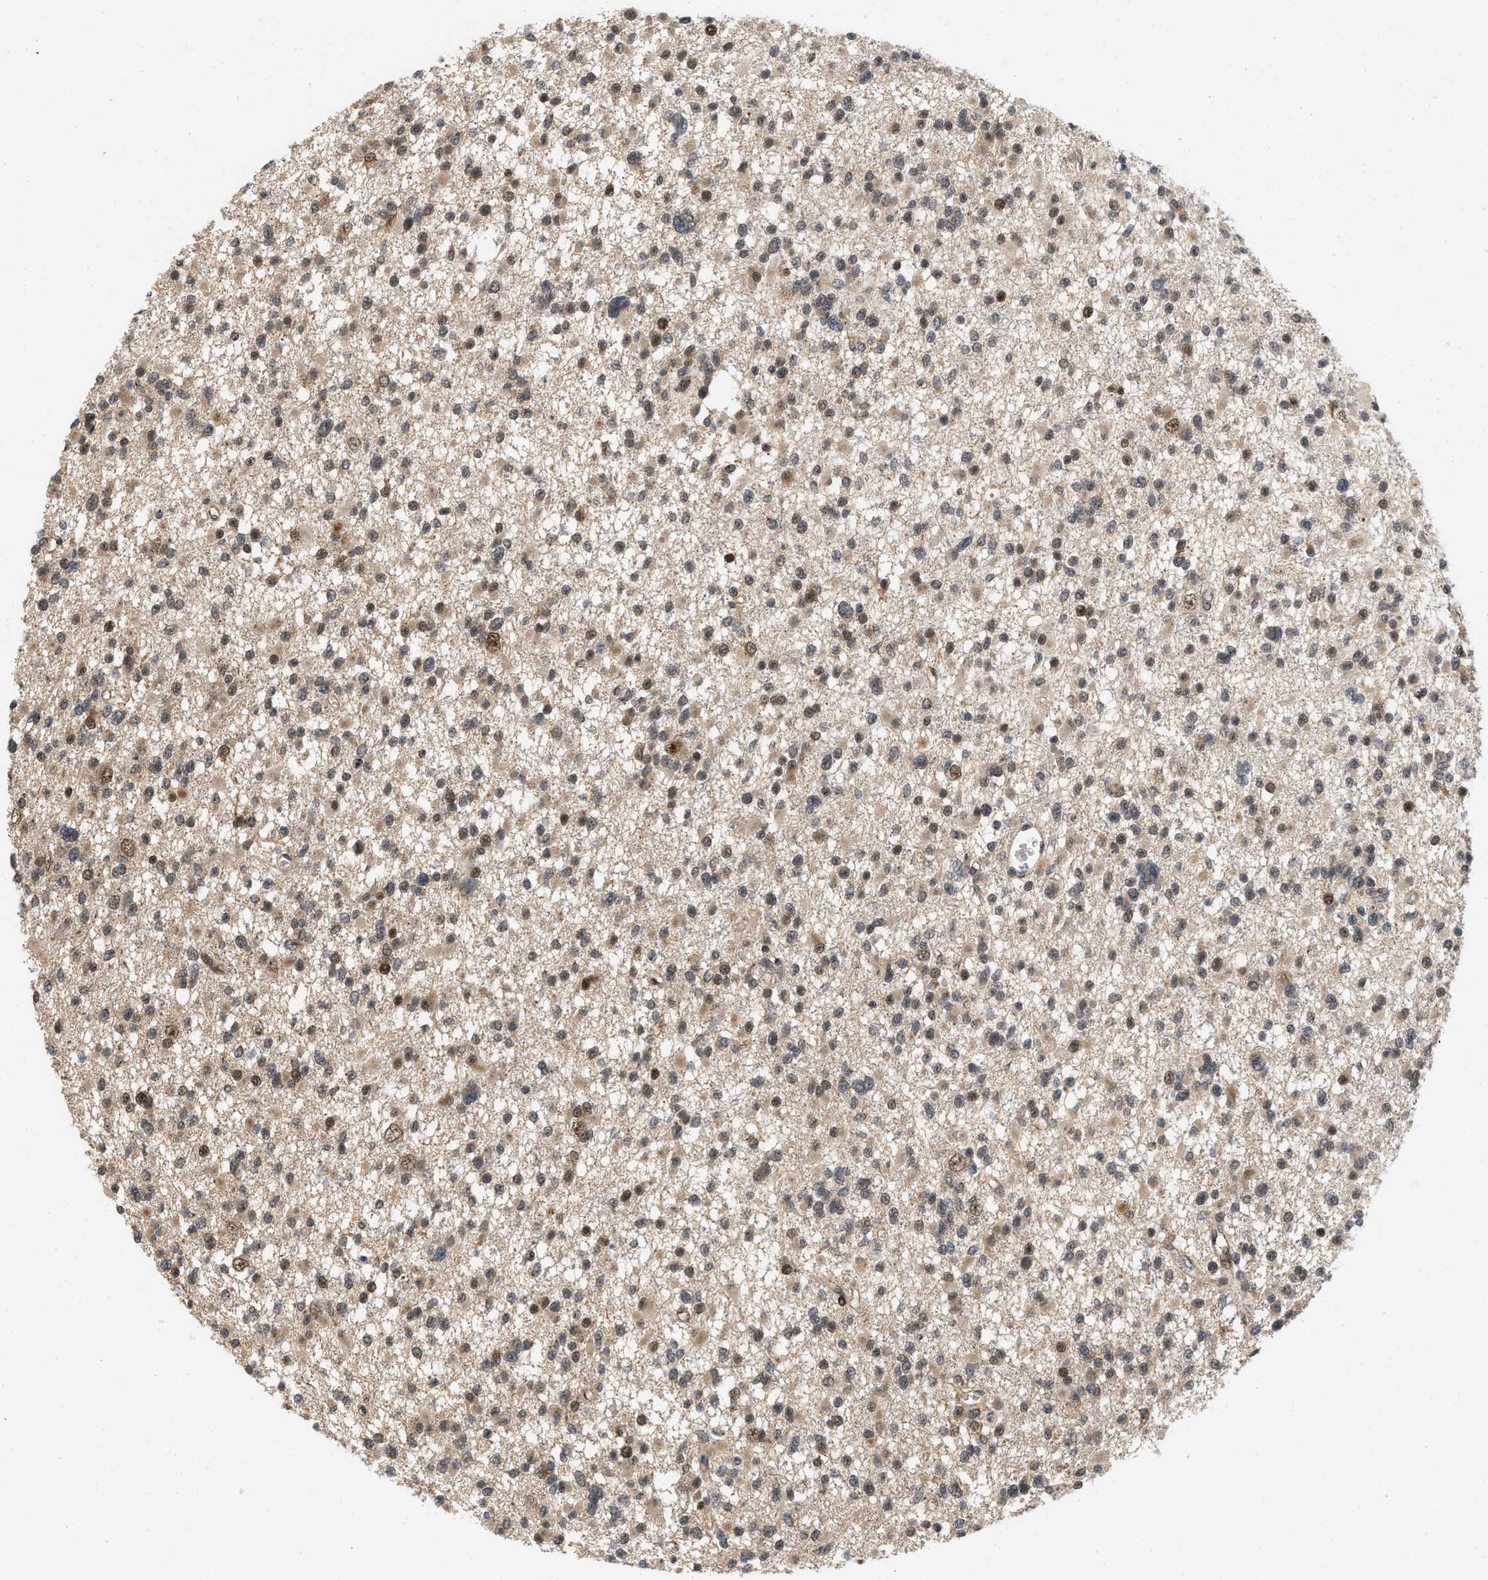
{"staining": {"intensity": "moderate", "quantity": ">75%", "location": "nuclear"}, "tissue": "glioma", "cell_type": "Tumor cells", "image_type": "cancer", "snomed": [{"axis": "morphology", "description": "Glioma, malignant, Low grade"}, {"axis": "topography", "description": "Brain"}], "caption": "Immunohistochemistry (DAB) staining of glioma exhibits moderate nuclear protein expression in approximately >75% of tumor cells. Immunohistochemistry stains the protein of interest in brown and the nuclei are stained blue.", "gene": "ANKRD11", "patient": {"sex": "female", "age": 22}}